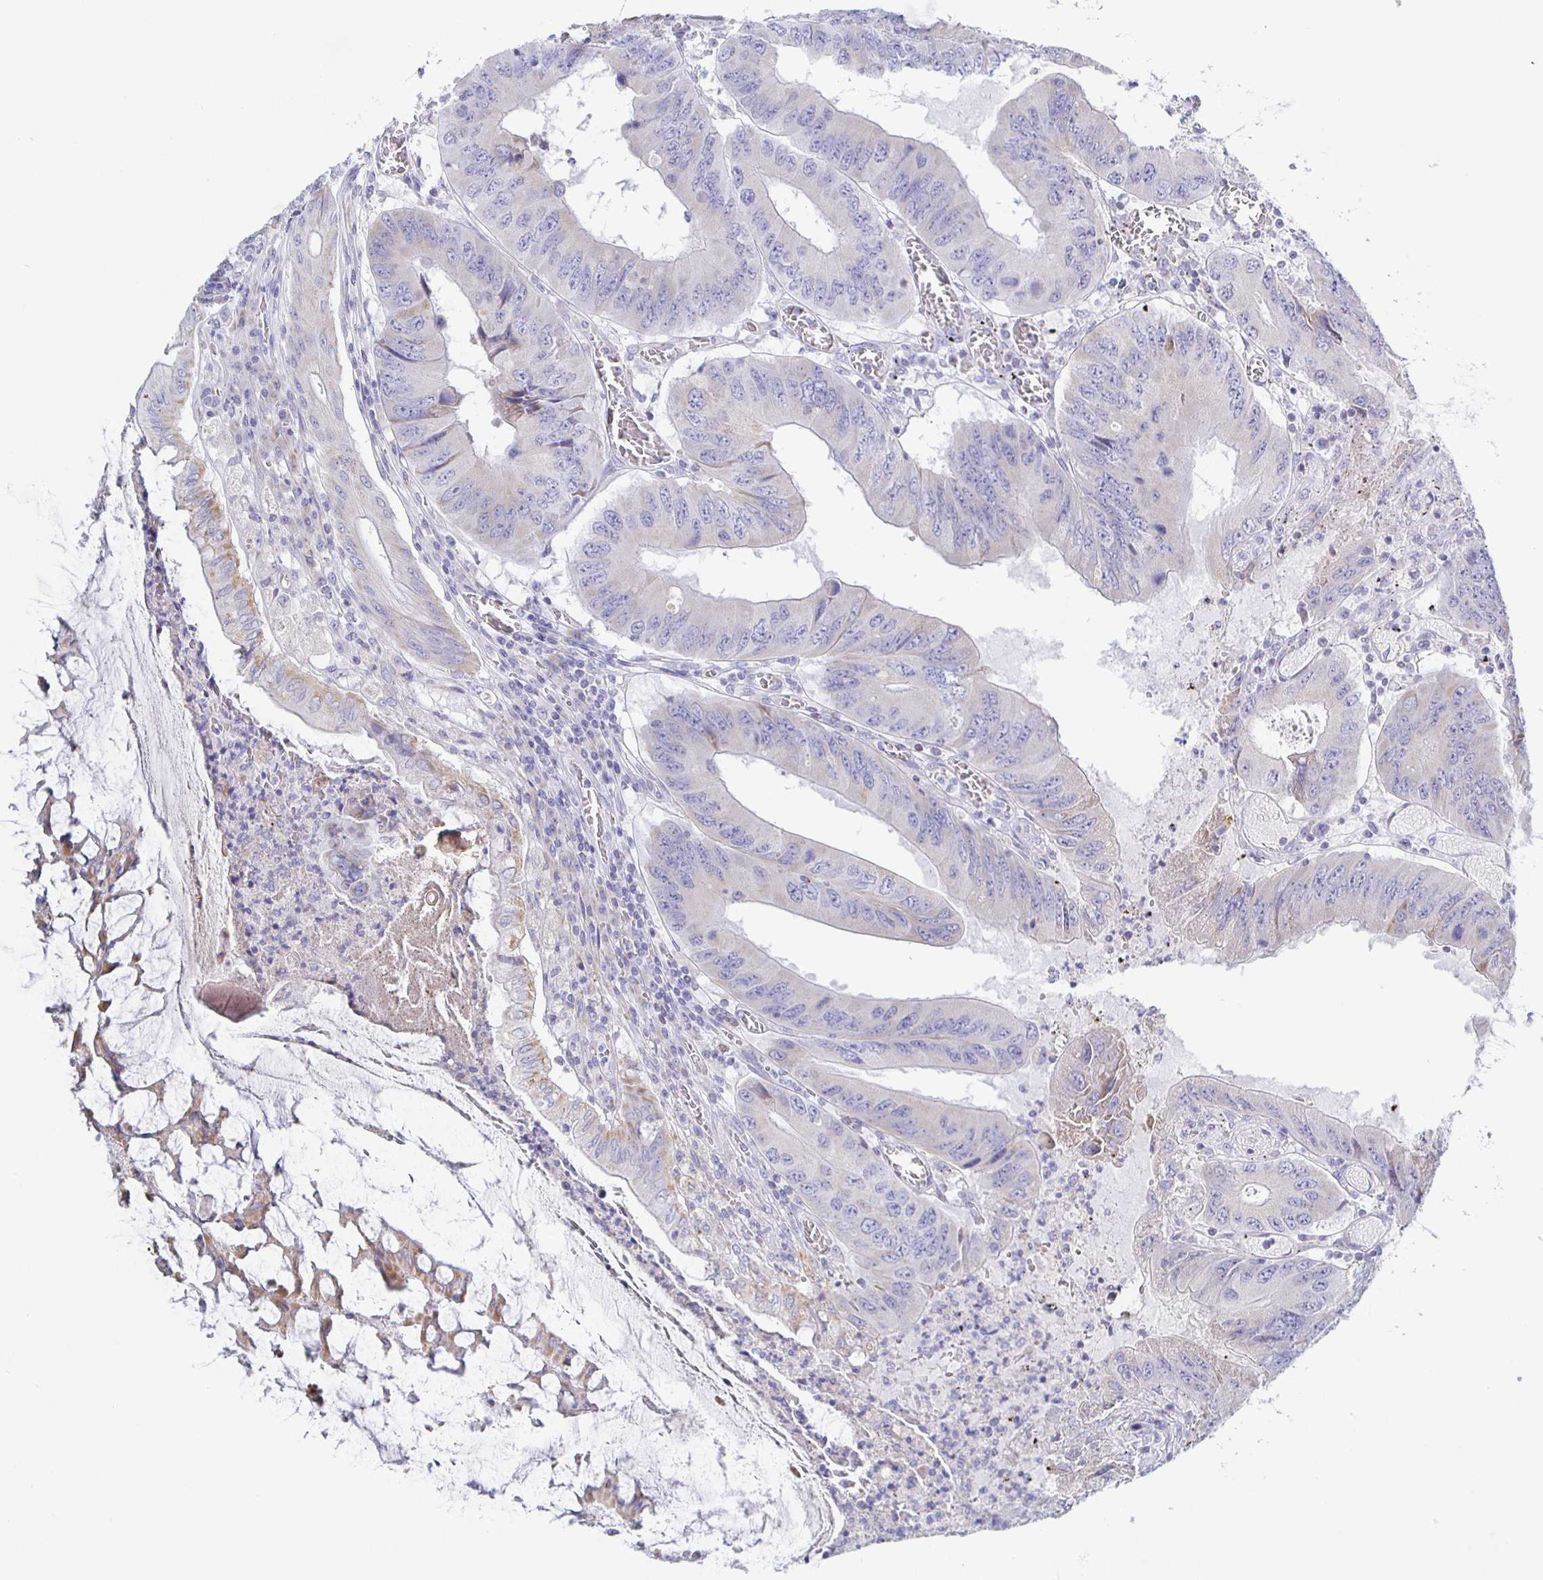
{"staining": {"intensity": "weak", "quantity": "<25%", "location": "cytoplasmic/membranous"}, "tissue": "colorectal cancer", "cell_type": "Tumor cells", "image_type": "cancer", "snomed": [{"axis": "morphology", "description": "Adenocarcinoma, NOS"}, {"axis": "topography", "description": "Colon"}], "caption": "Colorectal cancer was stained to show a protein in brown. There is no significant expression in tumor cells. Brightfield microscopy of IHC stained with DAB (brown) and hematoxylin (blue), captured at high magnification.", "gene": "SYNGR4", "patient": {"sex": "male", "age": 53}}